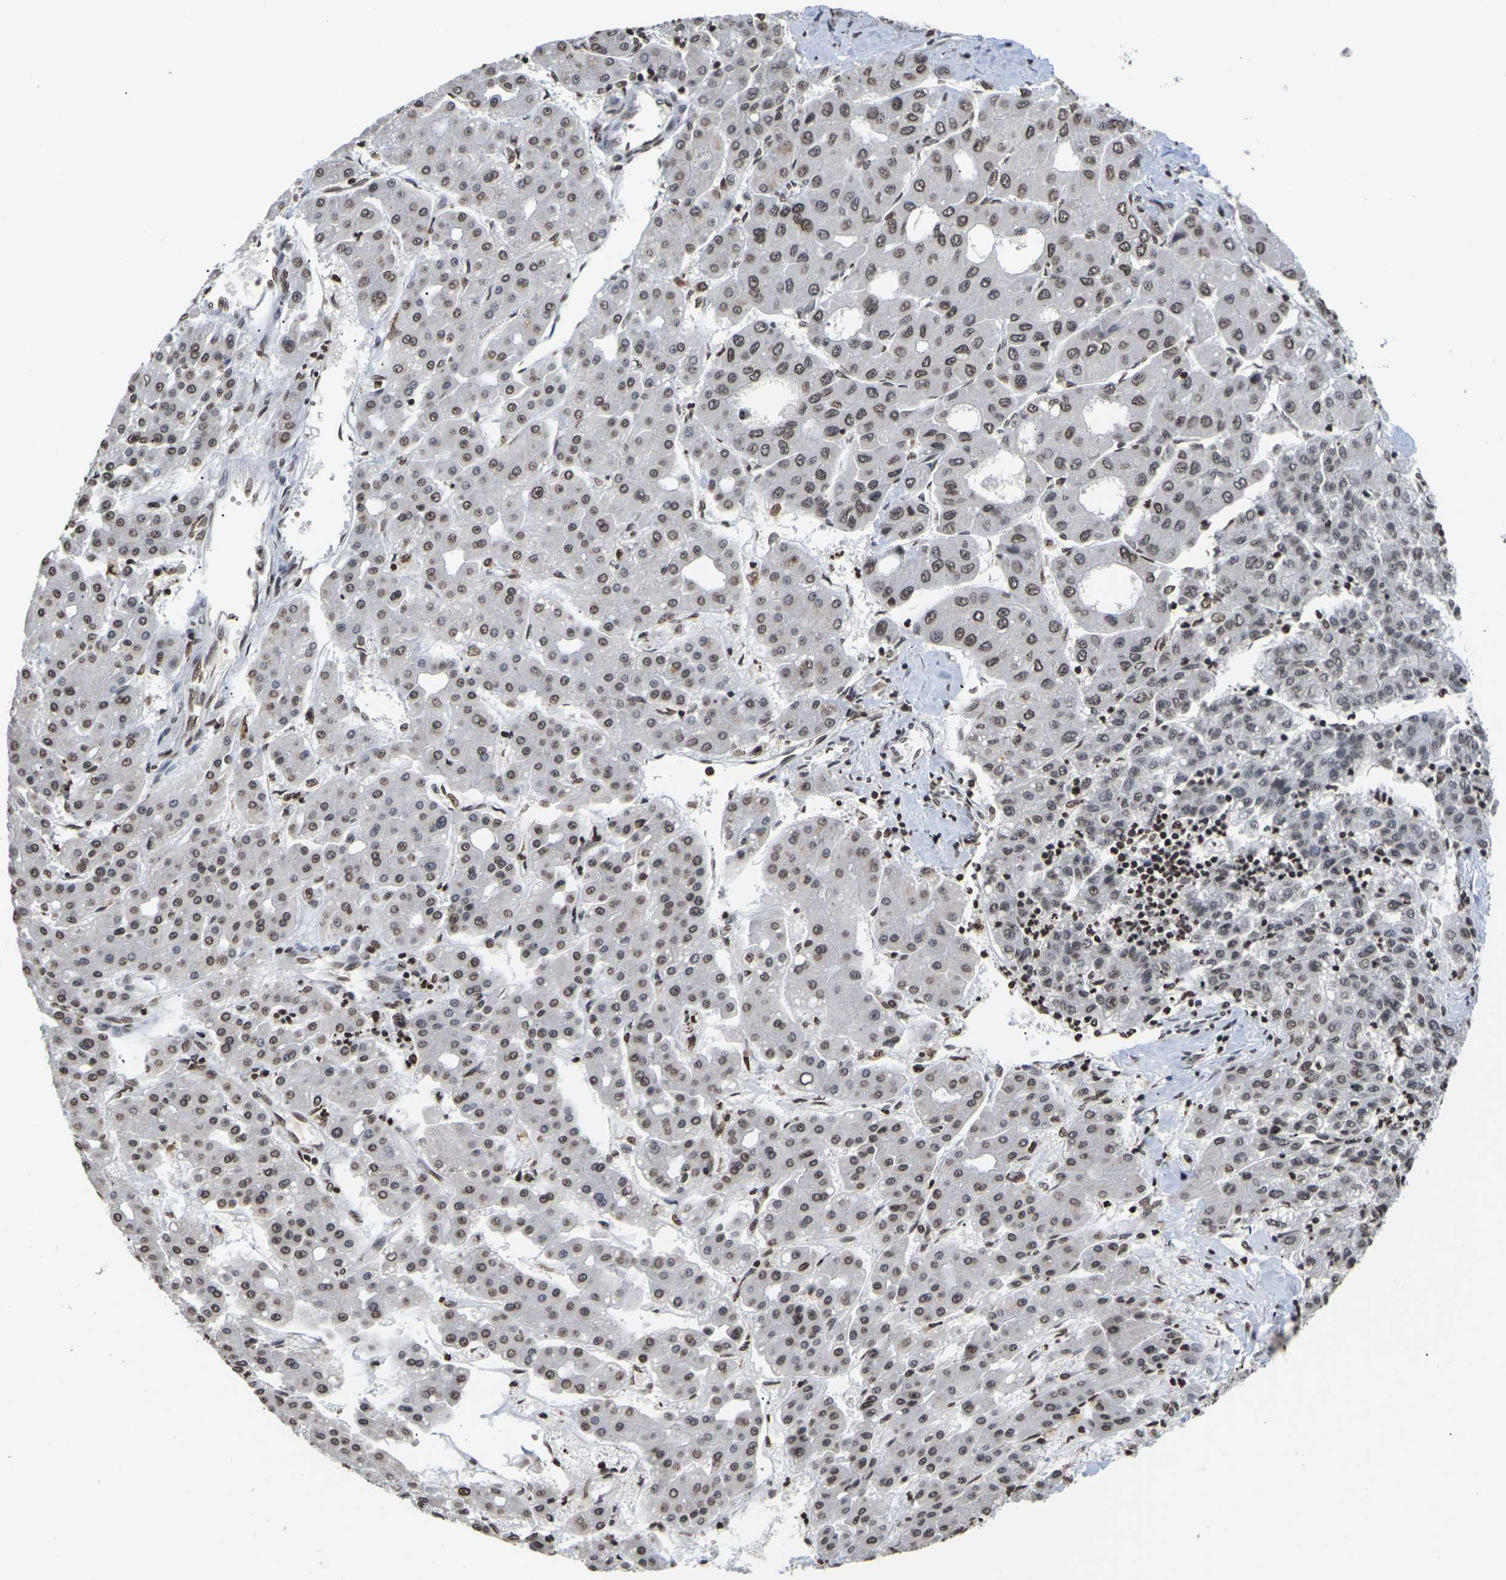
{"staining": {"intensity": "moderate", "quantity": ">75%", "location": "nuclear"}, "tissue": "liver cancer", "cell_type": "Tumor cells", "image_type": "cancer", "snomed": [{"axis": "morphology", "description": "Carcinoma, Hepatocellular, NOS"}, {"axis": "topography", "description": "Liver"}], "caption": "A brown stain labels moderate nuclear positivity of a protein in human liver cancer tumor cells. The protein is shown in brown color, while the nuclei are stained blue.", "gene": "ETV5", "patient": {"sex": "male", "age": 65}}